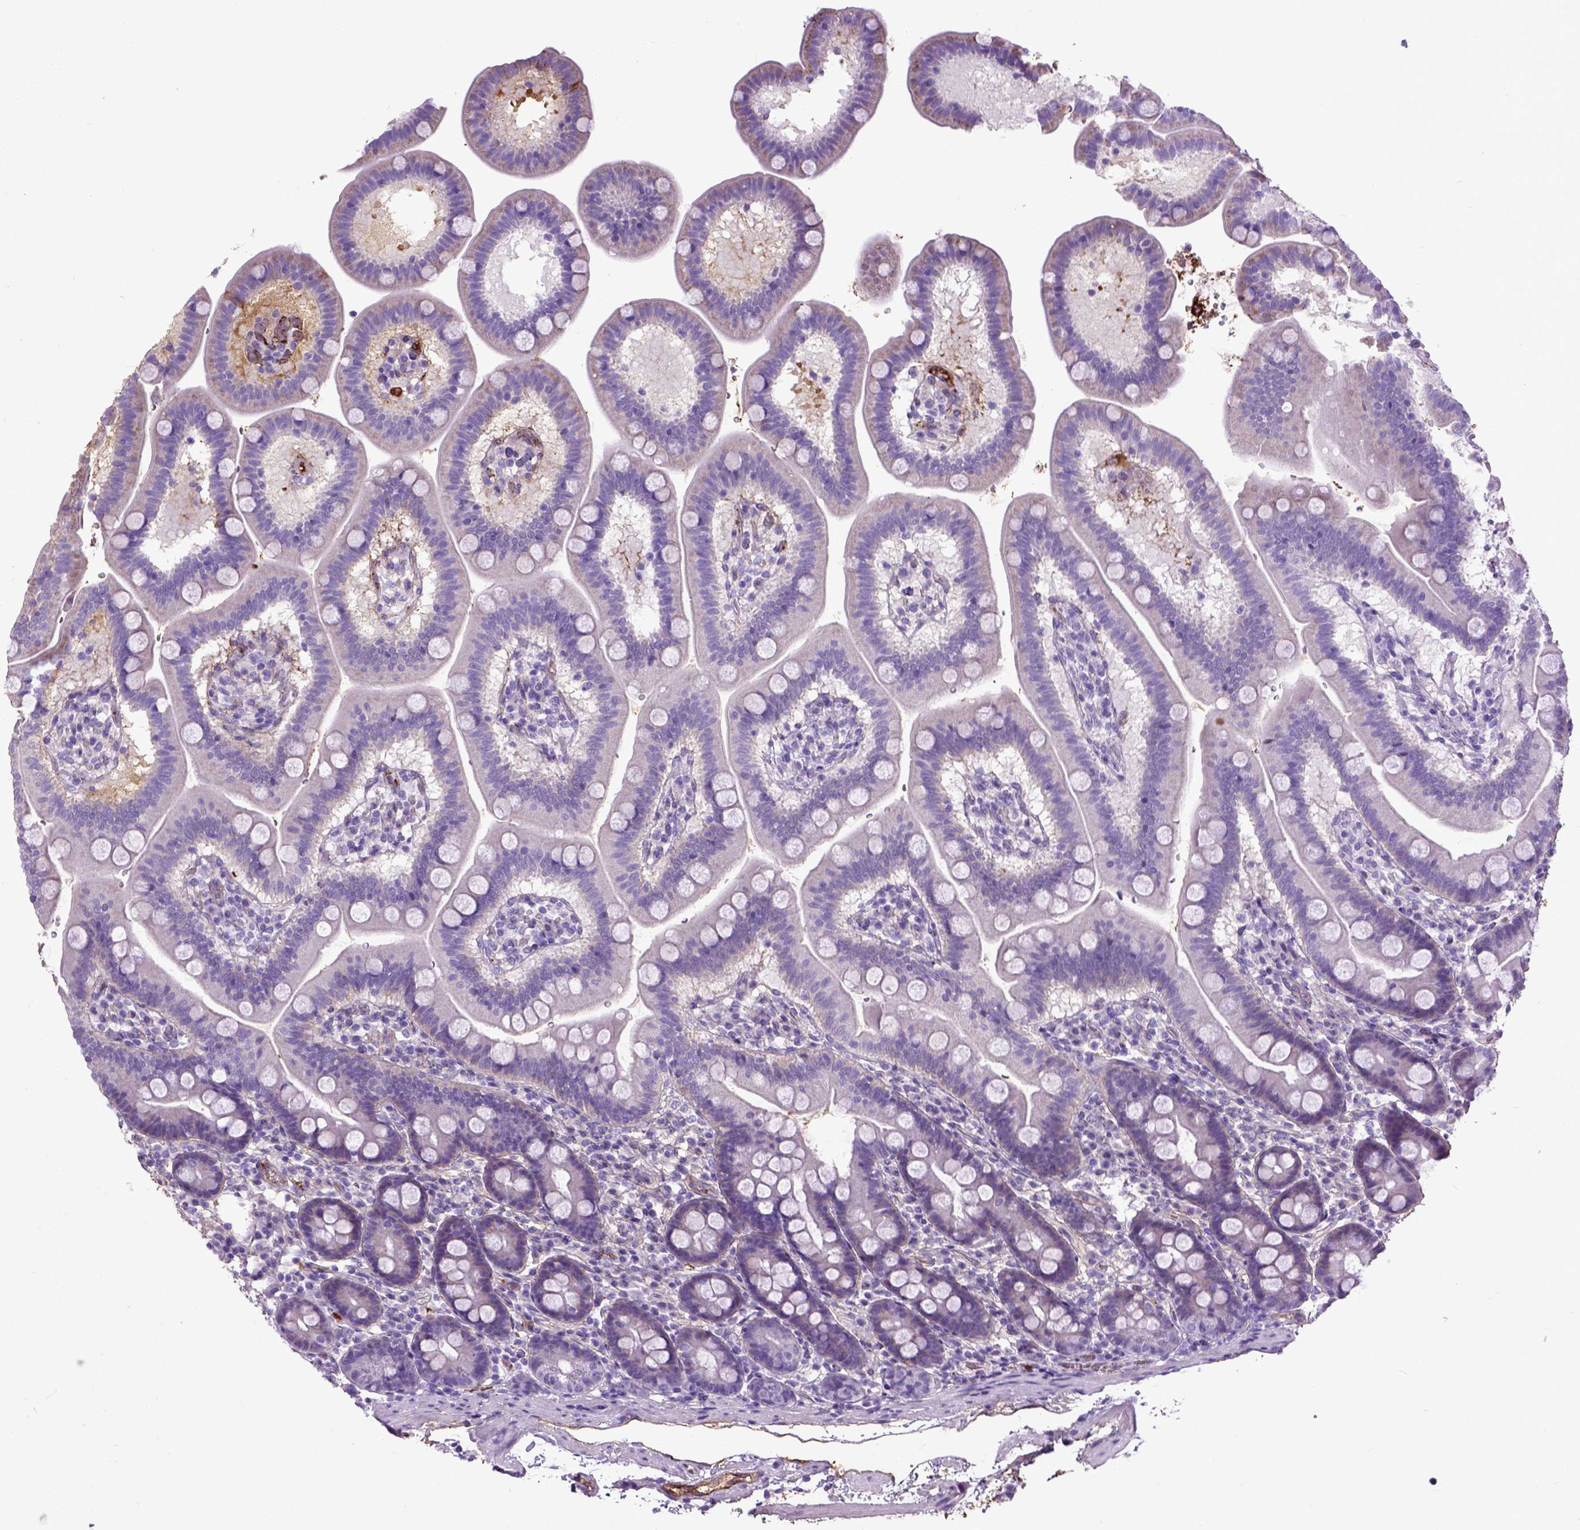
{"staining": {"intensity": "negative", "quantity": "none", "location": "none"}, "tissue": "duodenum", "cell_type": "Glandular cells", "image_type": "normal", "snomed": [{"axis": "morphology", "description": "Normal tissue, NOS"}, {"axis": "topography", "description": "Duodenum"}], "caption": "Glandular cells show no significant protein positivity in unremarkable duodenum. Brightfield microscopy of immunohistochemistry (IHC) stained with DAB (3,3'-diaminobenzidine) (brown) and hematoxylin (blue), captured at high magnification.", "gene": "ADAMTS8", "patient": {"sex": "male", "age": 59}}